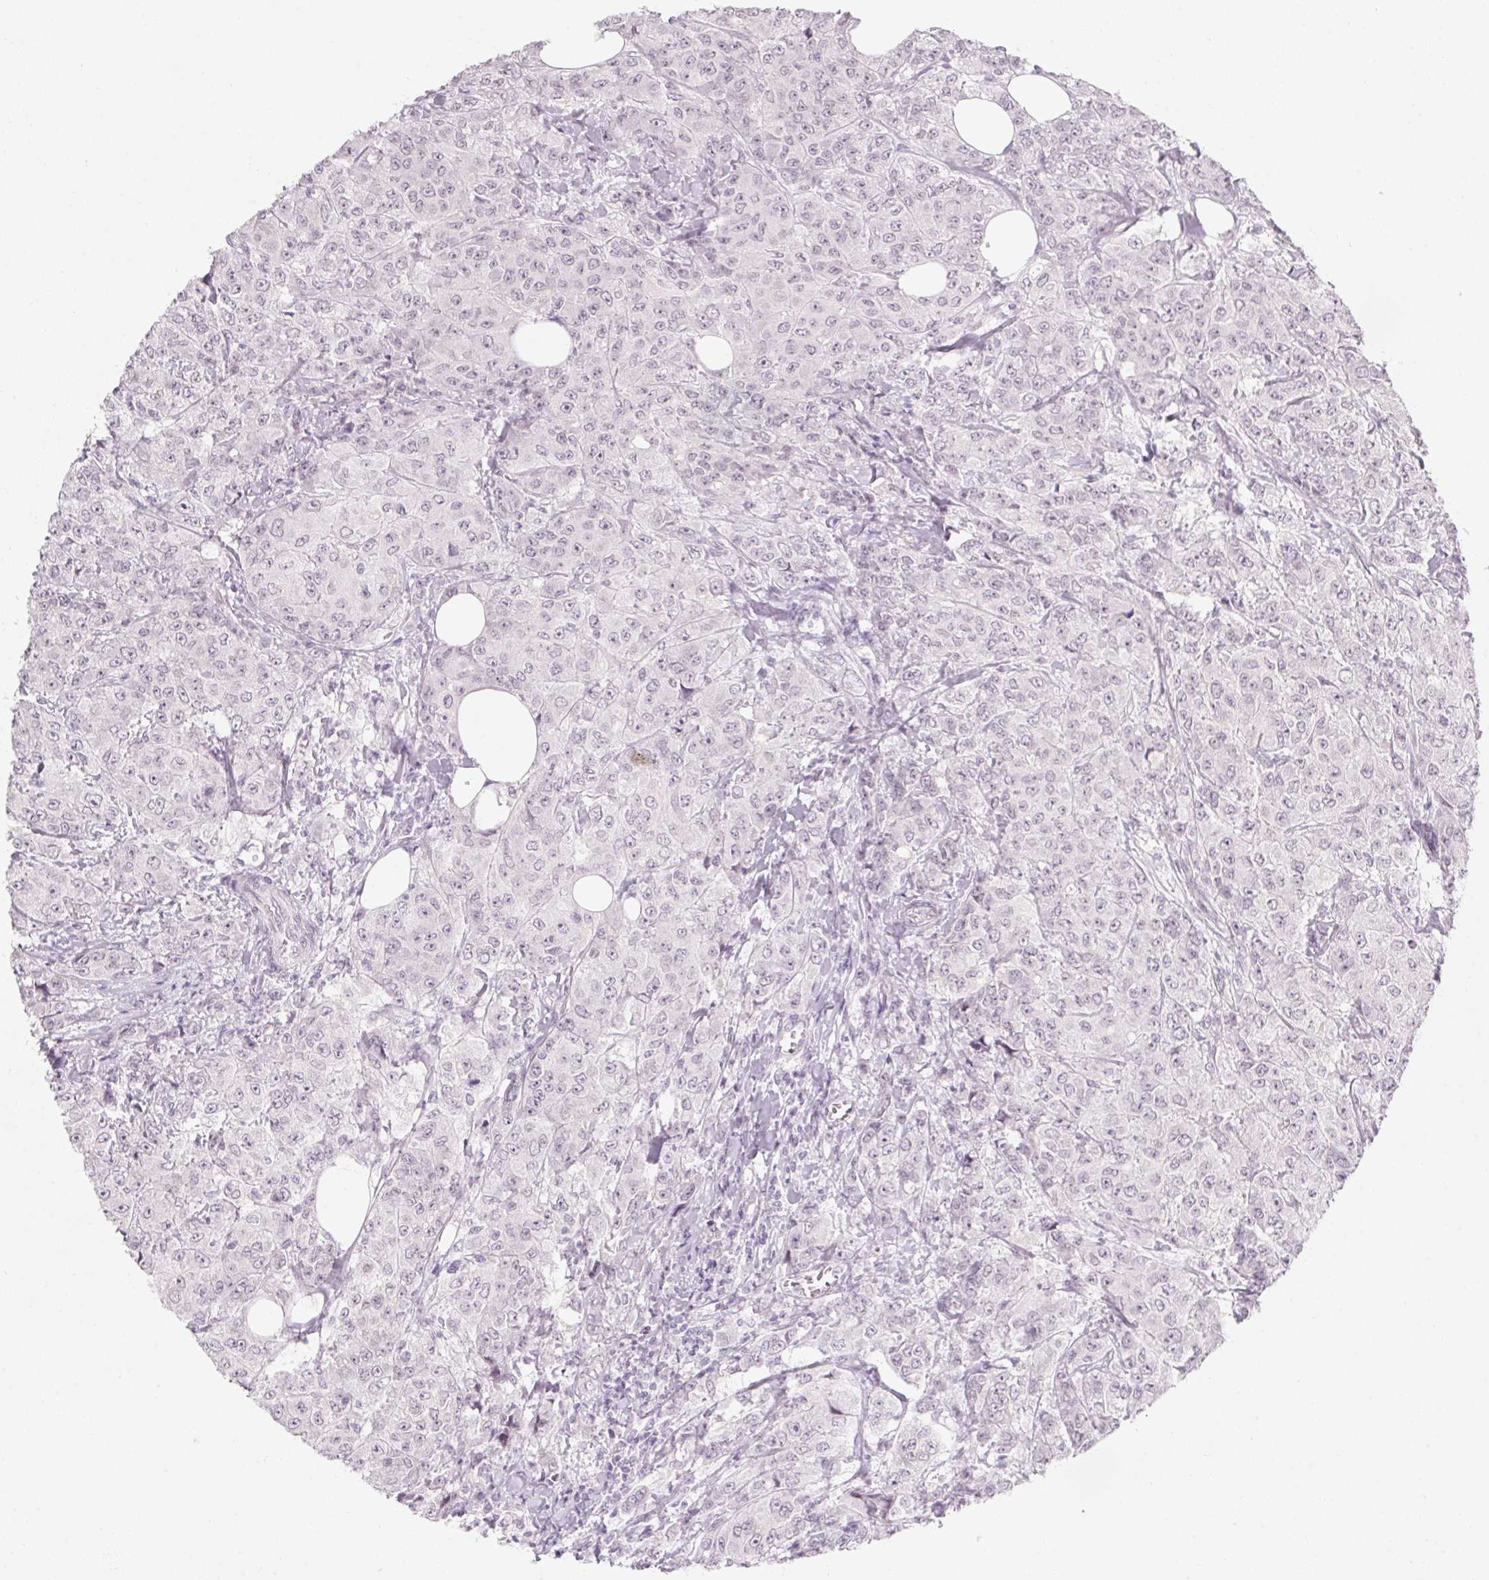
{"staining": {"intensity": "negative", "quantity": "none", "location": "none"}, "tissue": "breast cancer", "cell_type": "Tumor cells", "image_type": "cancer", "snomed": [{"axis": "morphology", "description": "Normal tissue, NOS"}, {"axis": "morphology", "description": "Duct carcinoma"}, {"axis": "topography", "description": "Breast"}], "caption": "Protein analysis of breast invasive ductal carcinoma shows no significant staining in tumor cells.", "gene": "KCNQ2", "patient": {"sex": "female", "age": 43}}